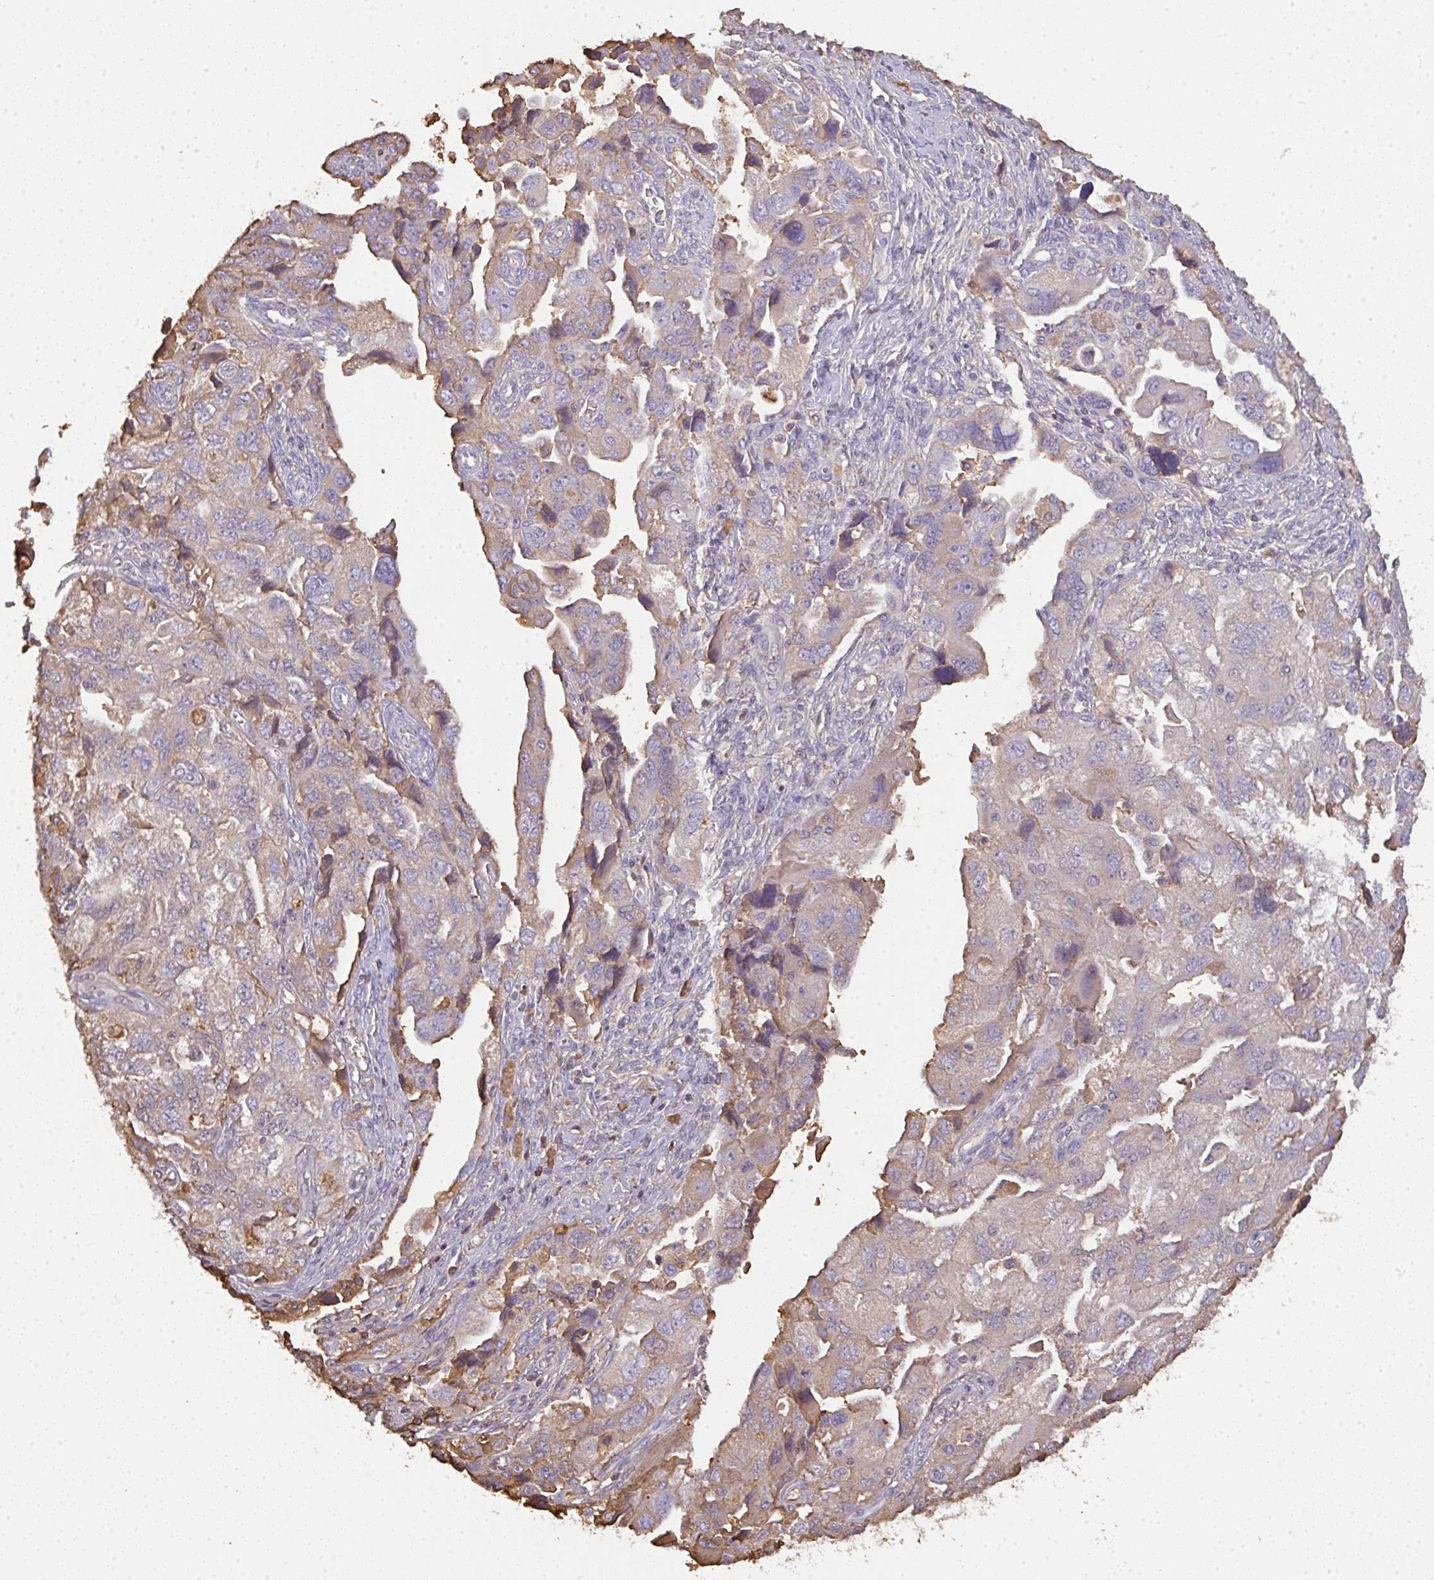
{"staining": {"intensity": "moderate", "quantity": "25%-75%", "location": "cytoplasmic/membranous"}, "tissue": "ovarian cancer", "cell_type": "Tumor cells", "image_type": "cancer", "snomed": [{"axis": "morphology", "description": "Carcinoma, NOS"}, {"axis": "morphology", "description": "Cystadenocarcinoma, serous, NOS"}, {"axis": "topography", "description": "Ovary"}], "caption": "A histopathology image of ovarian cancer stained for a protein reveals moderate cytoplasmic/membranous brown staining in tumor cells.", "gene": "SMYD5", "patient": {"sex": "female", "age": 69}}